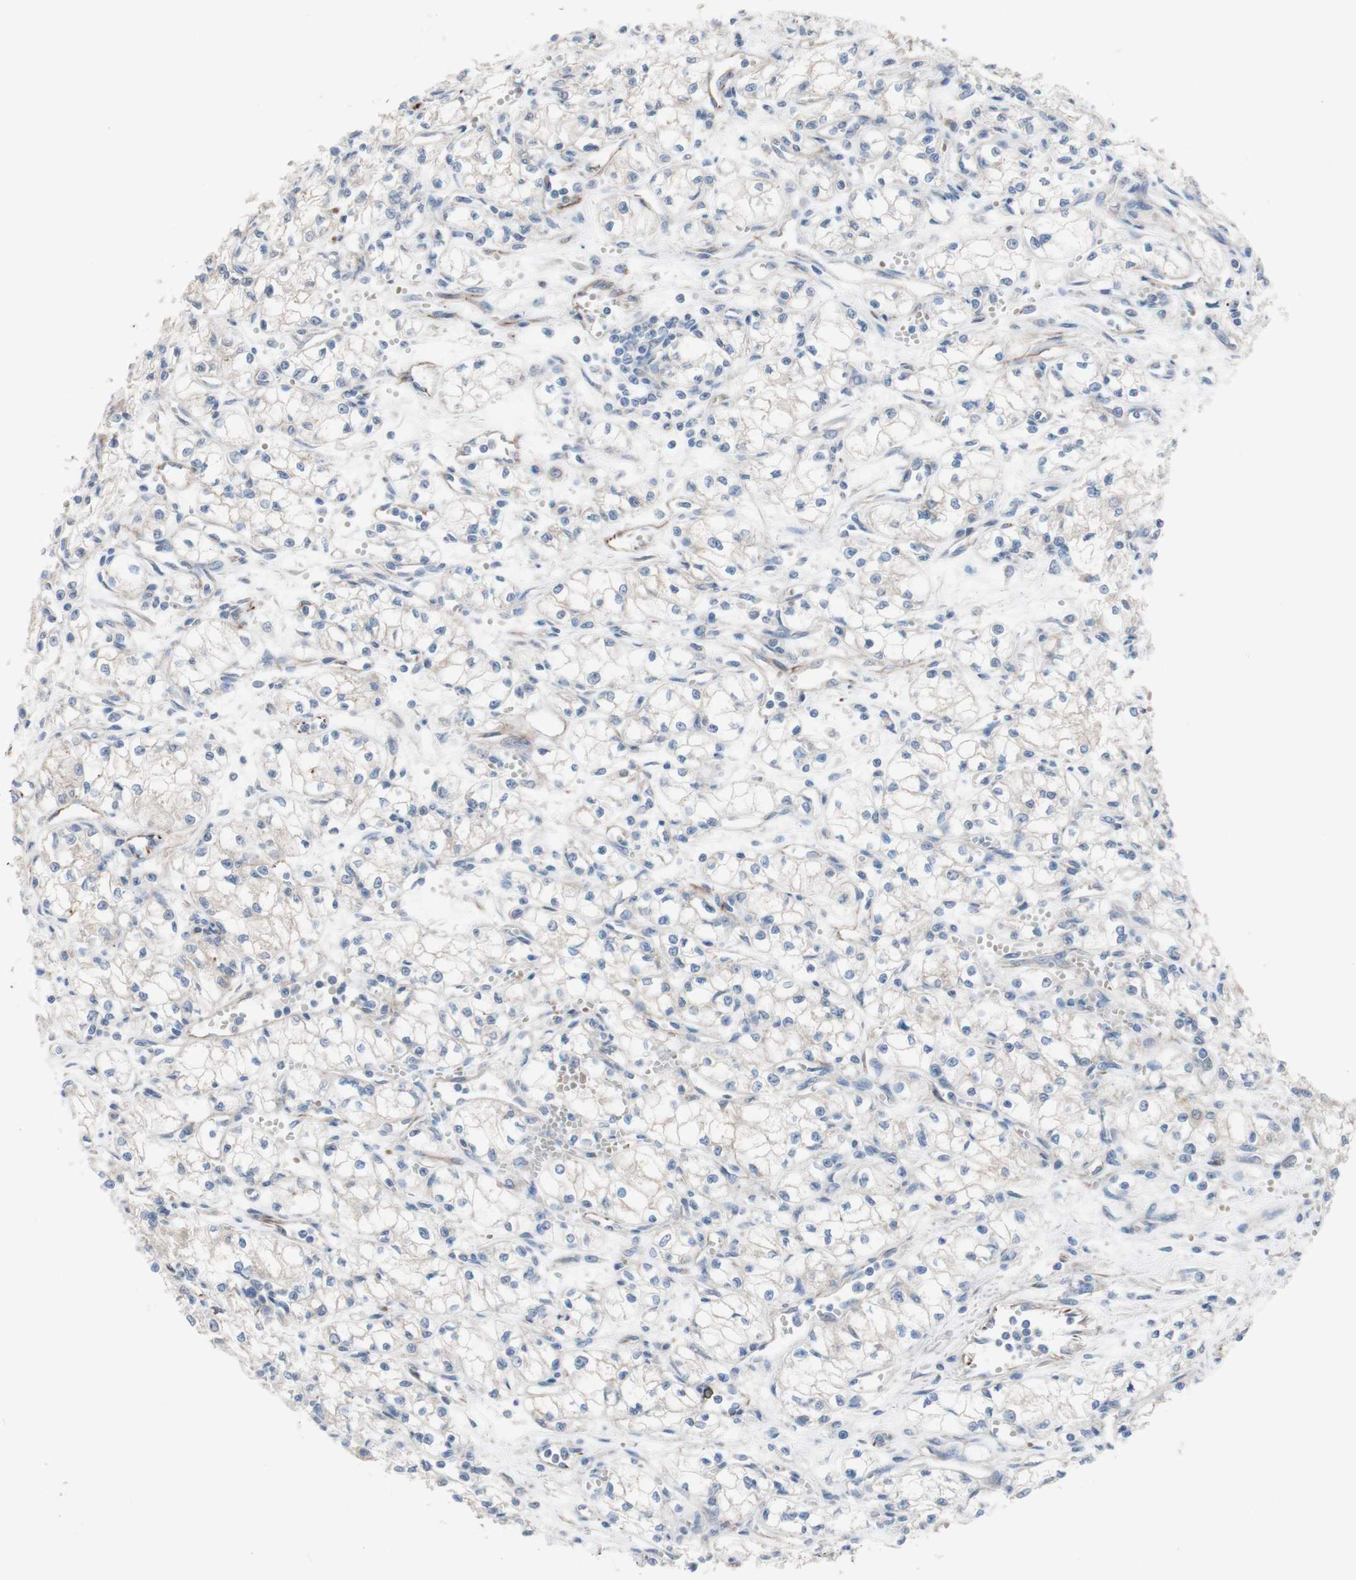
{"staining": {"intensity": "negative", "quantity": "none", "location": "none"}, "tissue": "renal cancer", "cell_type": "Tumor cells", "image_type": "cancer", "snomed": [{"axis": "morphology", "description": "Normal tissue, NOS"}, {"axis": "morphology", "description": "Adenocarcinoma, NOS"}, {"axis": "topography", "description": "Kidney"}], "caption": "There is no significant staining in tumor cells of renal cancer (adenocarcinoma).", "gene": "AGPAT5", "patient": {"sex": "male", "age": 59}}